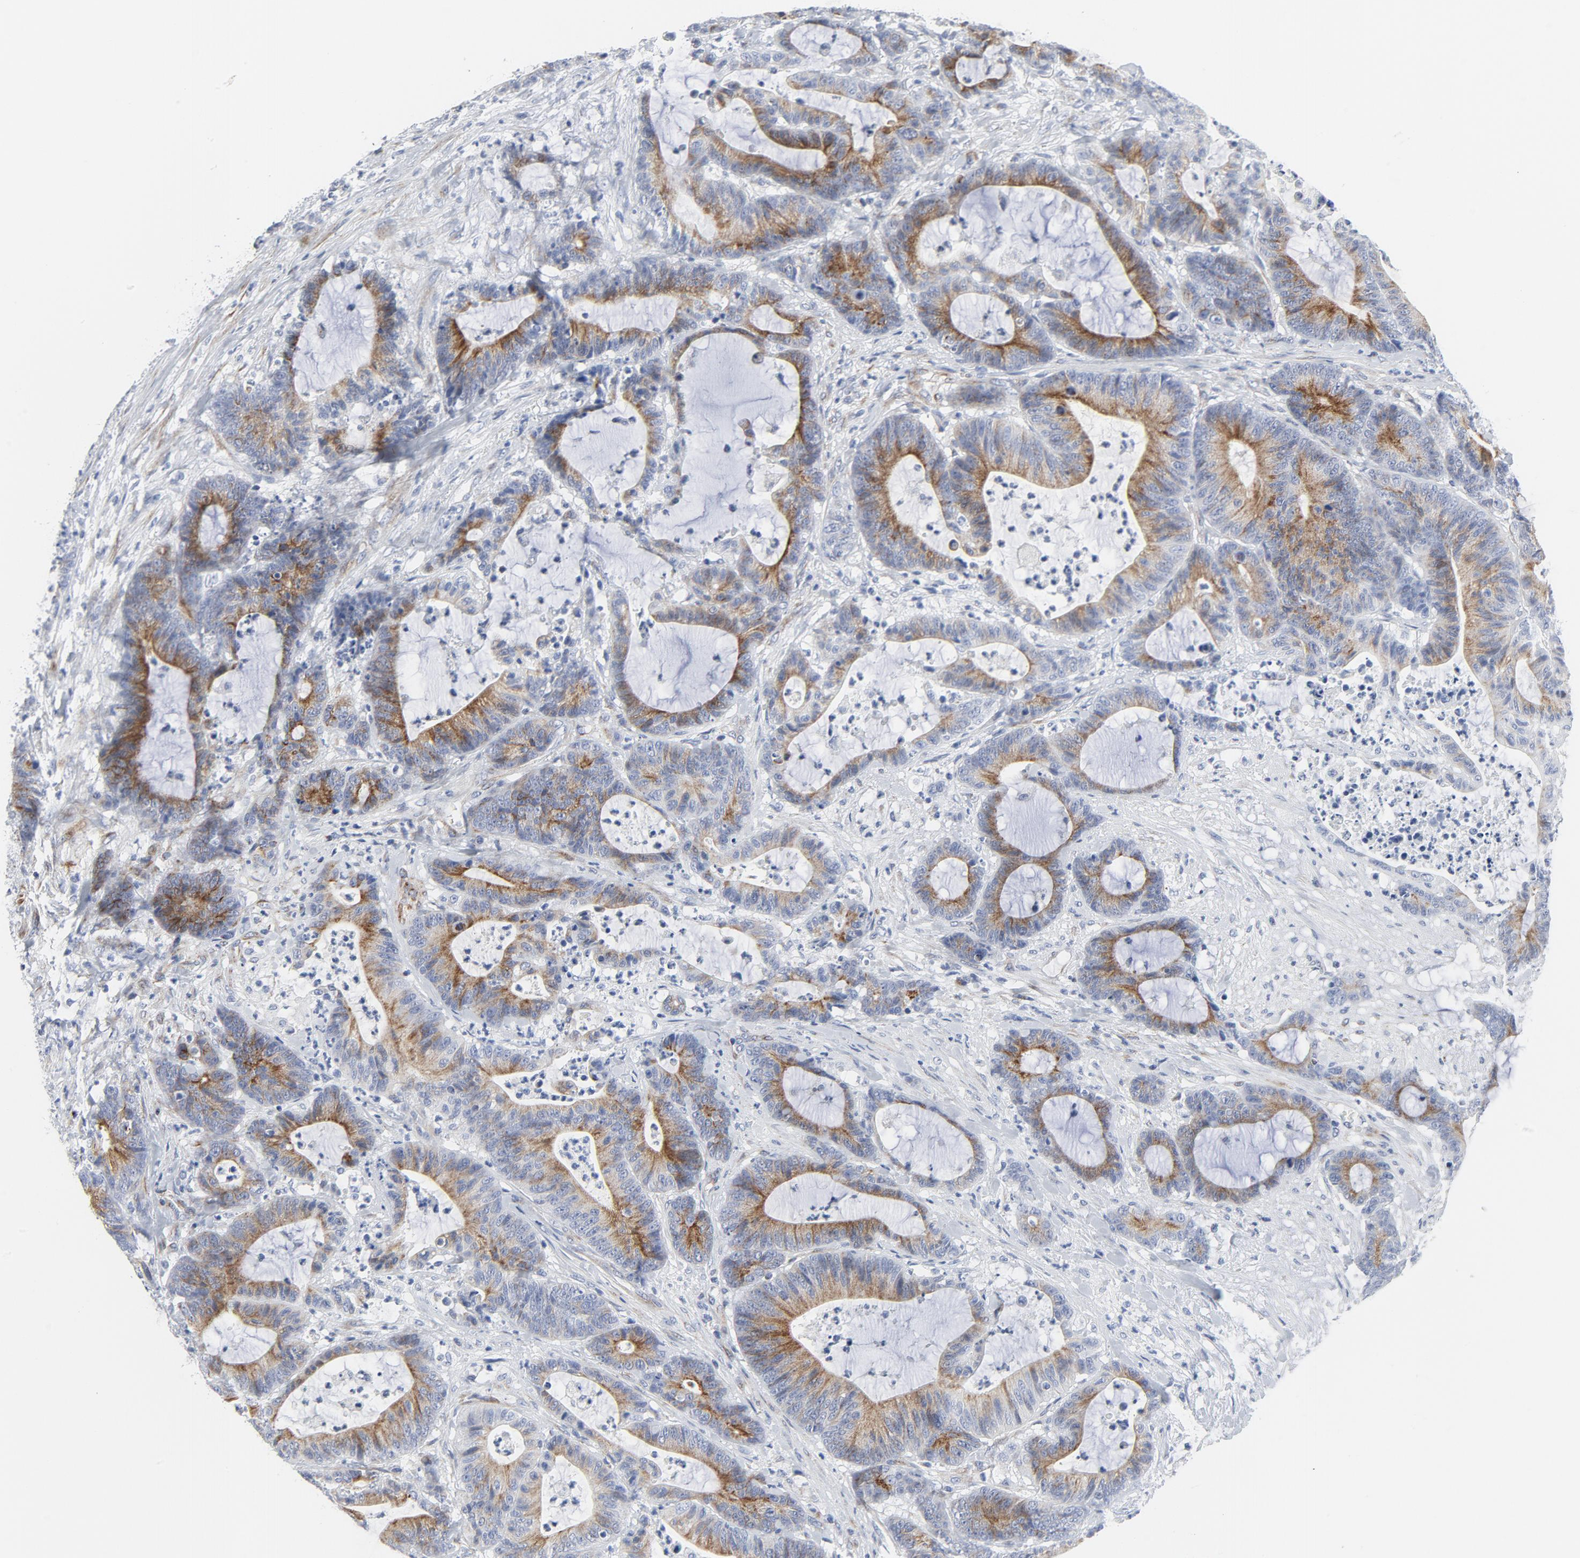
{"staining": {"intensity": "moderate", "quantity": "25%-75%", "location": "cytoplasmic/membranous"}, "tissue": "colorectal cancer", "cell_type": "Tumor cells", "image_type": "cancer", "snomed": [{"axis": "morphology", "description": "Adenocarcinoma, NOS"}, {"axis": "topography", "description": "Colon"}], "caption": "A micrograph of human colorectal adenocarcinoma stained for a protein demonstrates moderate cytoplasmic/membranous brown staining in tumor cells.", "gene": "TUBB1", "patient": {"sex": "female", "age": 84}}